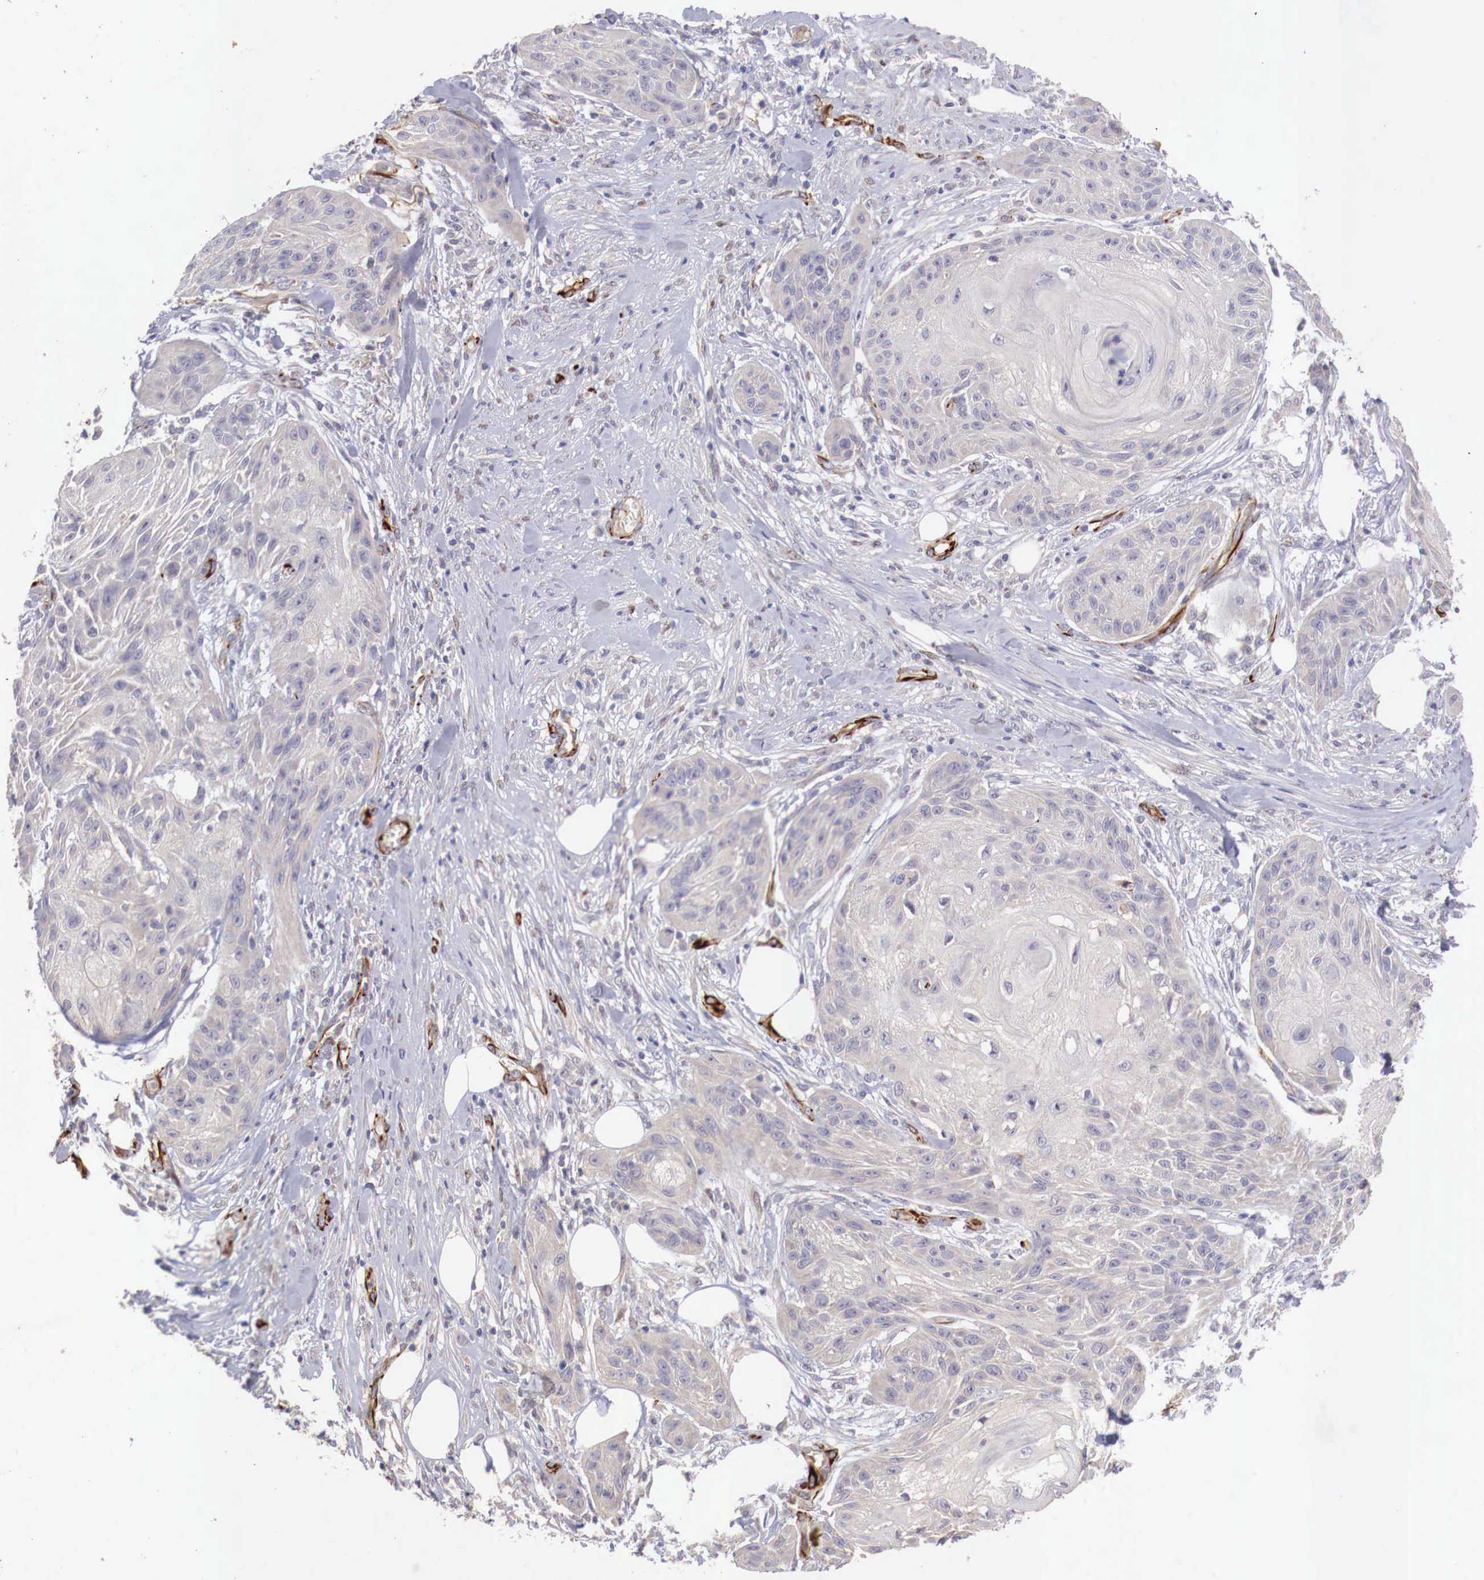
{"staining": {"intensity": "negative", "quantity": "none", "location": "none"}, "tissue": "skin cancer", "cell_type": "Tumor cells", "image_type": "cancer", "snomed": [{"axis": "morphology", "description": "Squamous cell carcinoma, NOS"}, {"axis": "topography", "description": "Skin"}], "caption": "IHC micrograph of neoplastic tissue: squamous cell carcinoma (skin) stained with DAB (3,3'-diaminobenzidine) demonstrates no significant protein expression in tumor cells. Nuclei are stained in blue.", "gene": "WT1", "patient": {"sex": "female", "age": 88}}